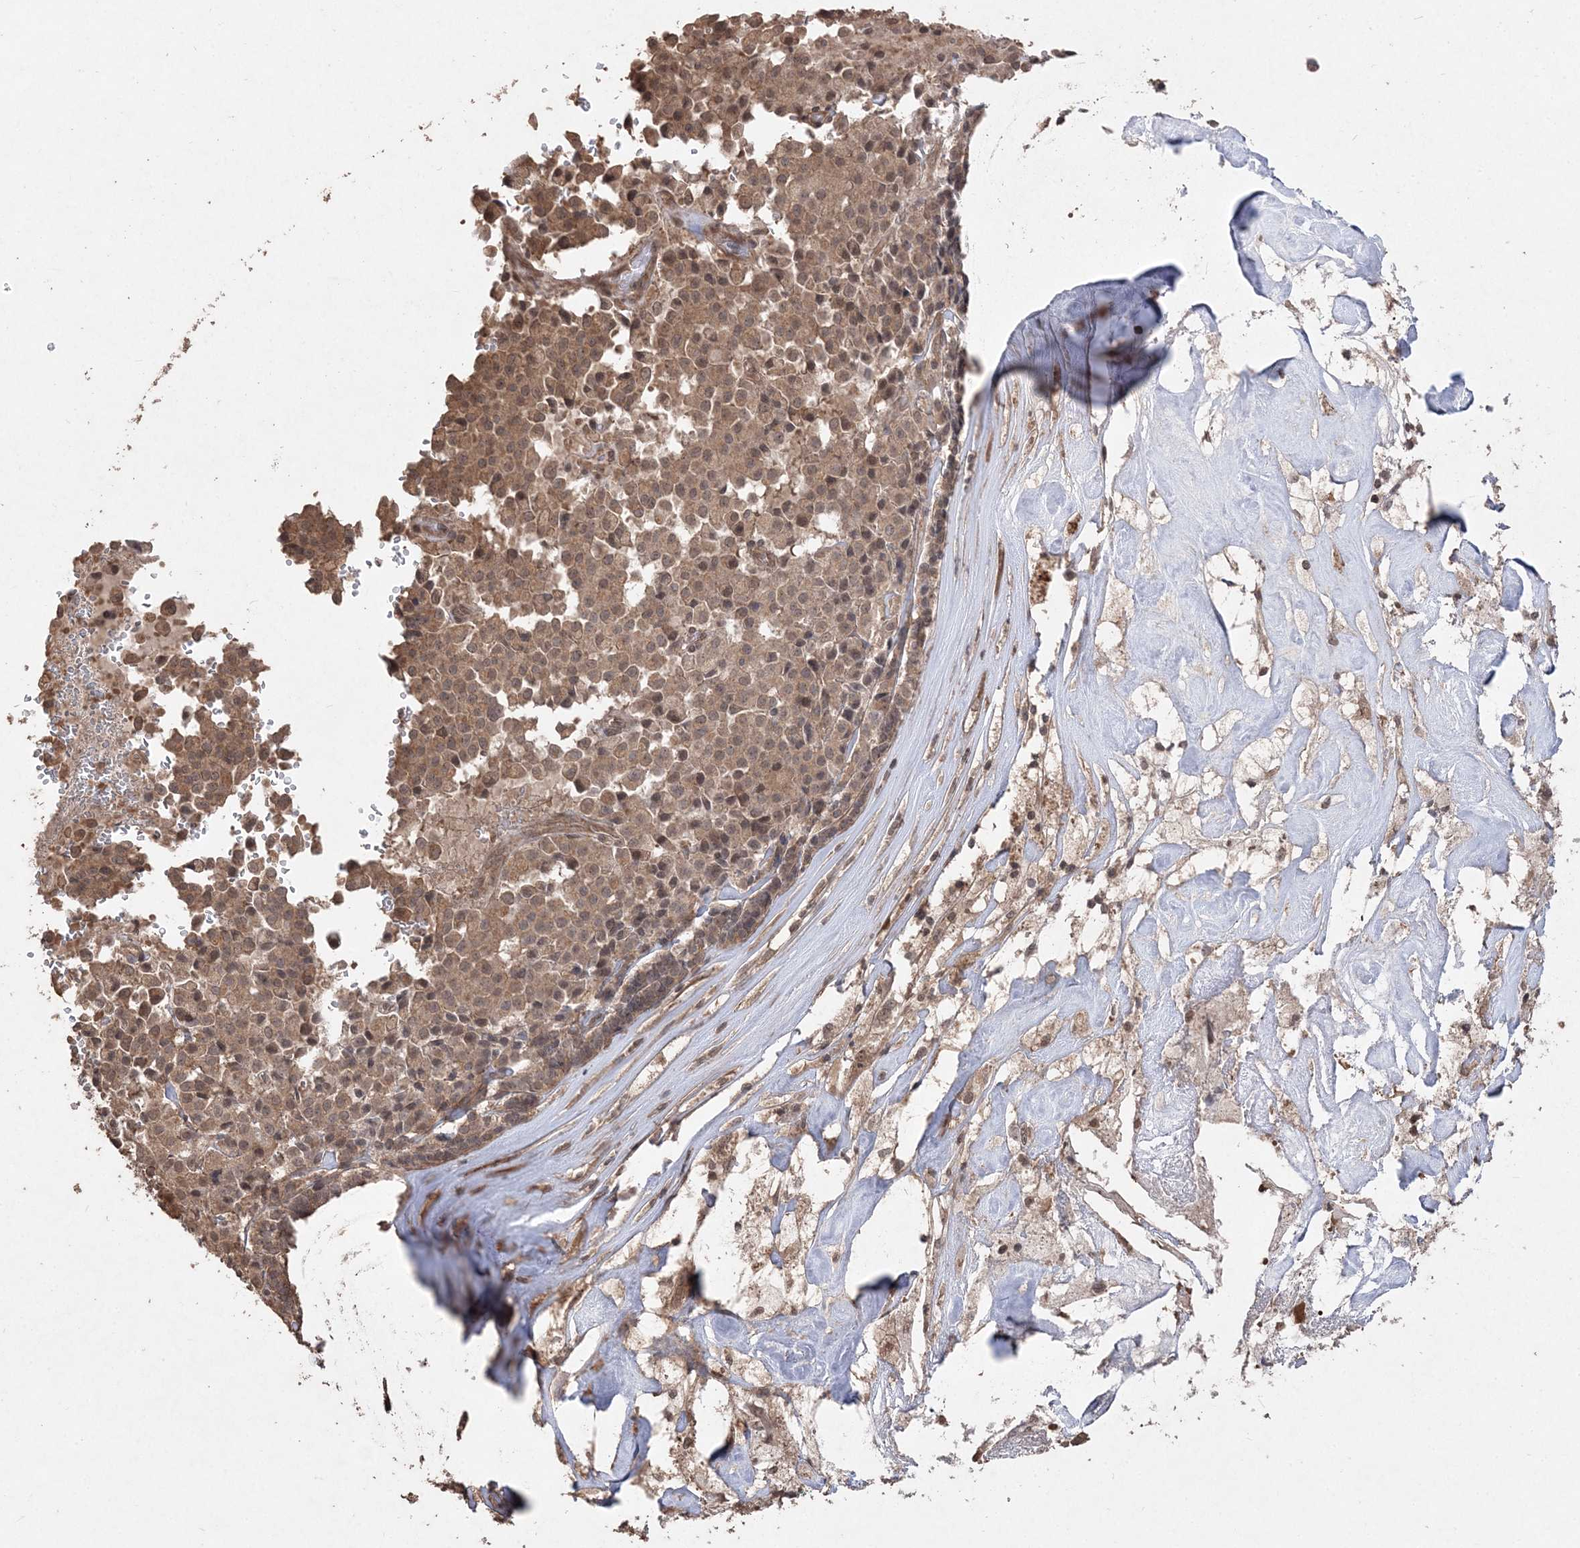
{"staining": {"intensity": "moderate", "quantity": ">75%", "location": "cytoplasmic/membranous"}, "tissue": "pancreatic cancer", "cell_type": "Tumor cells", "image_type": "cancer", "snomed": [{"axis": "morphology", "description": "Adenocarcinoma, NOS"}, {"axis": "topography", "description": "Pancreas"}], "caption": "The photomicrograph exhibits a brown stain indicating the presence of a protein in the cytoplasmic/membranous of tumor cells in pancreatic cancer (adenocarcinoma).", "gene": "EHHADH", "patient": {"sex": "male", "age": 65}}